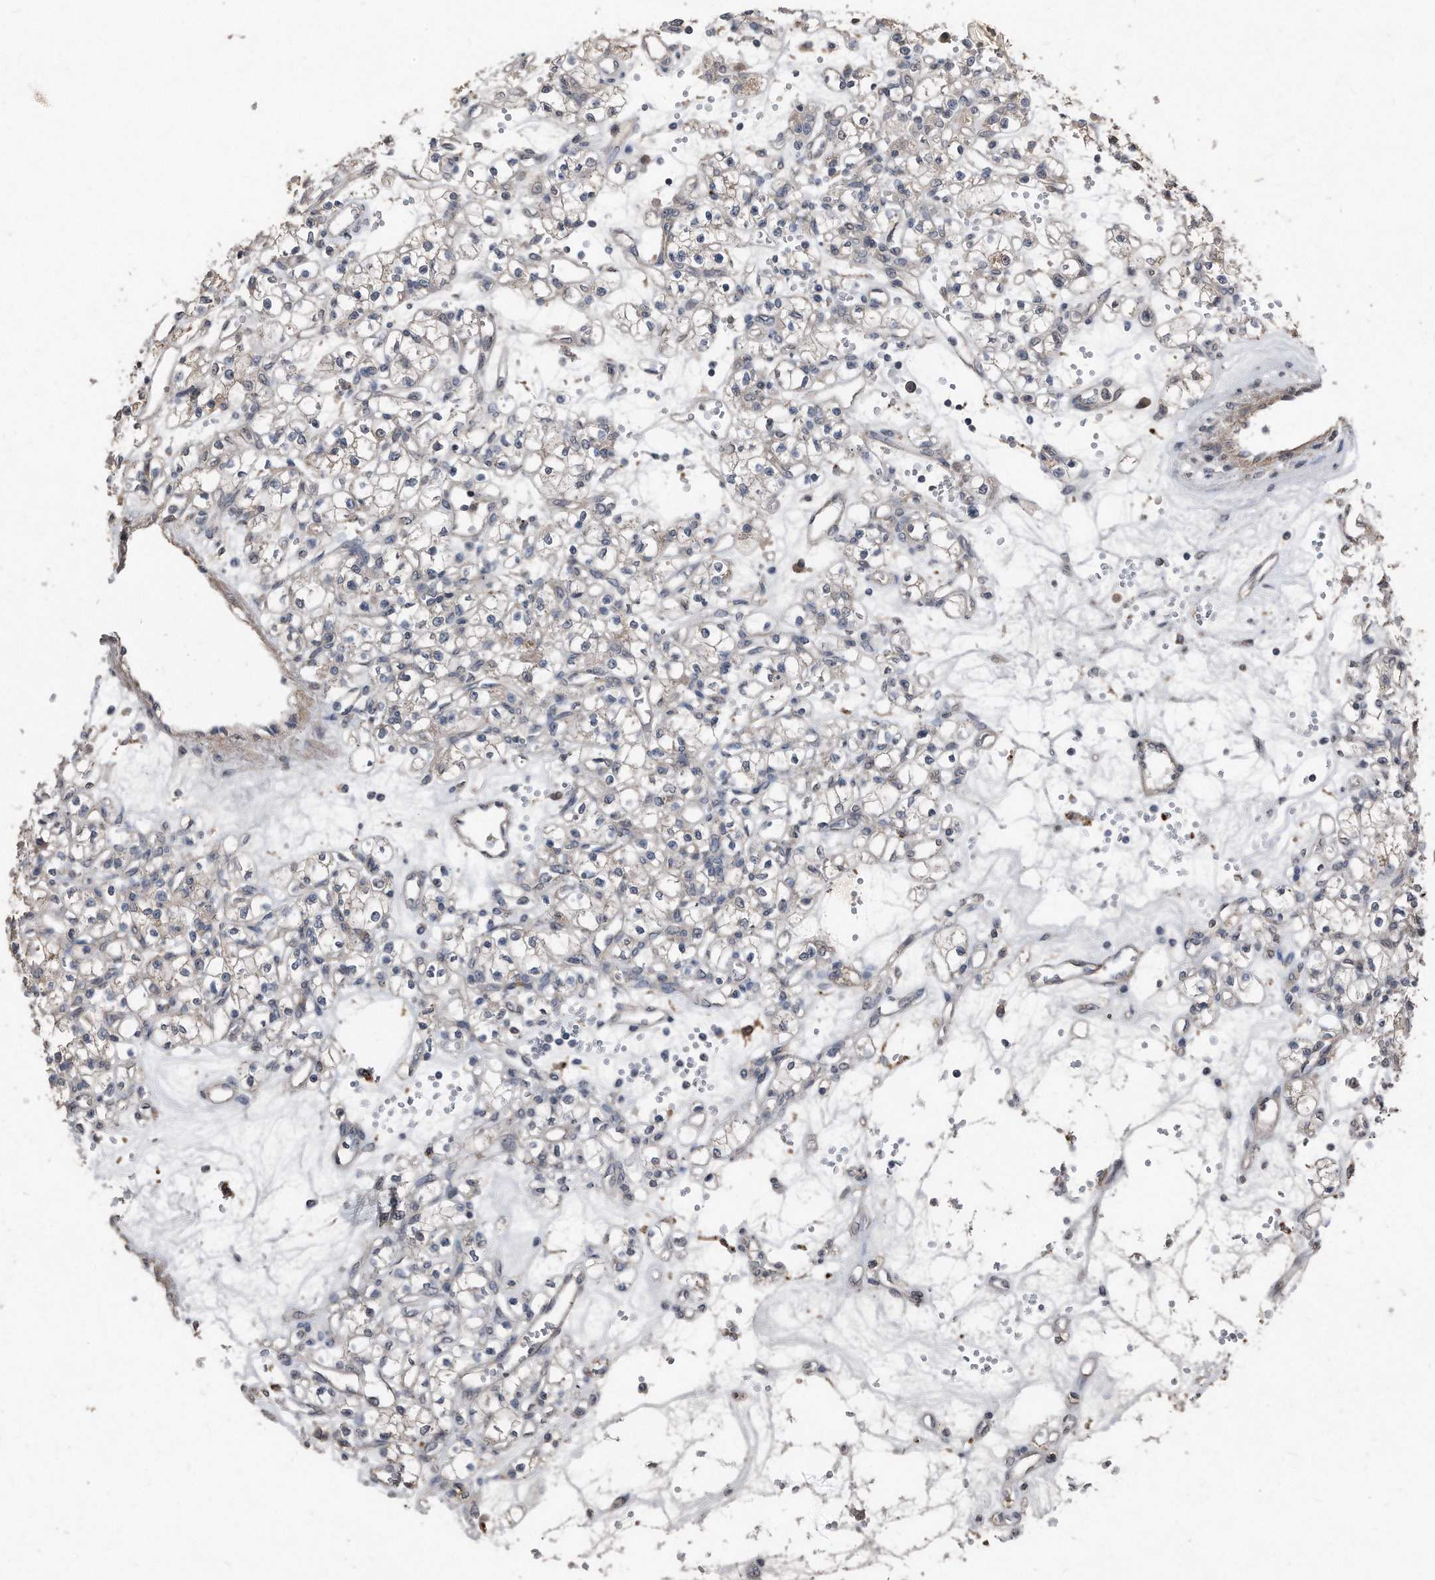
{"staining": {"intensity": "negative", "quantity": "none", "location": "none"}, "tissue": "renal cancer", "cell_type": "Tumor cells", "image_type": "cancer", "snomed": [{"axis": "morphology", "description": "Adenocarcinoma, NOS"}, {"axis": "topography", "description": "Kidney"}], "caption": "Tumor cells show no significant protein expression in renal cancer.", "gene": "ANKRD10", "patient": {"sex": "female", "age": 59}}